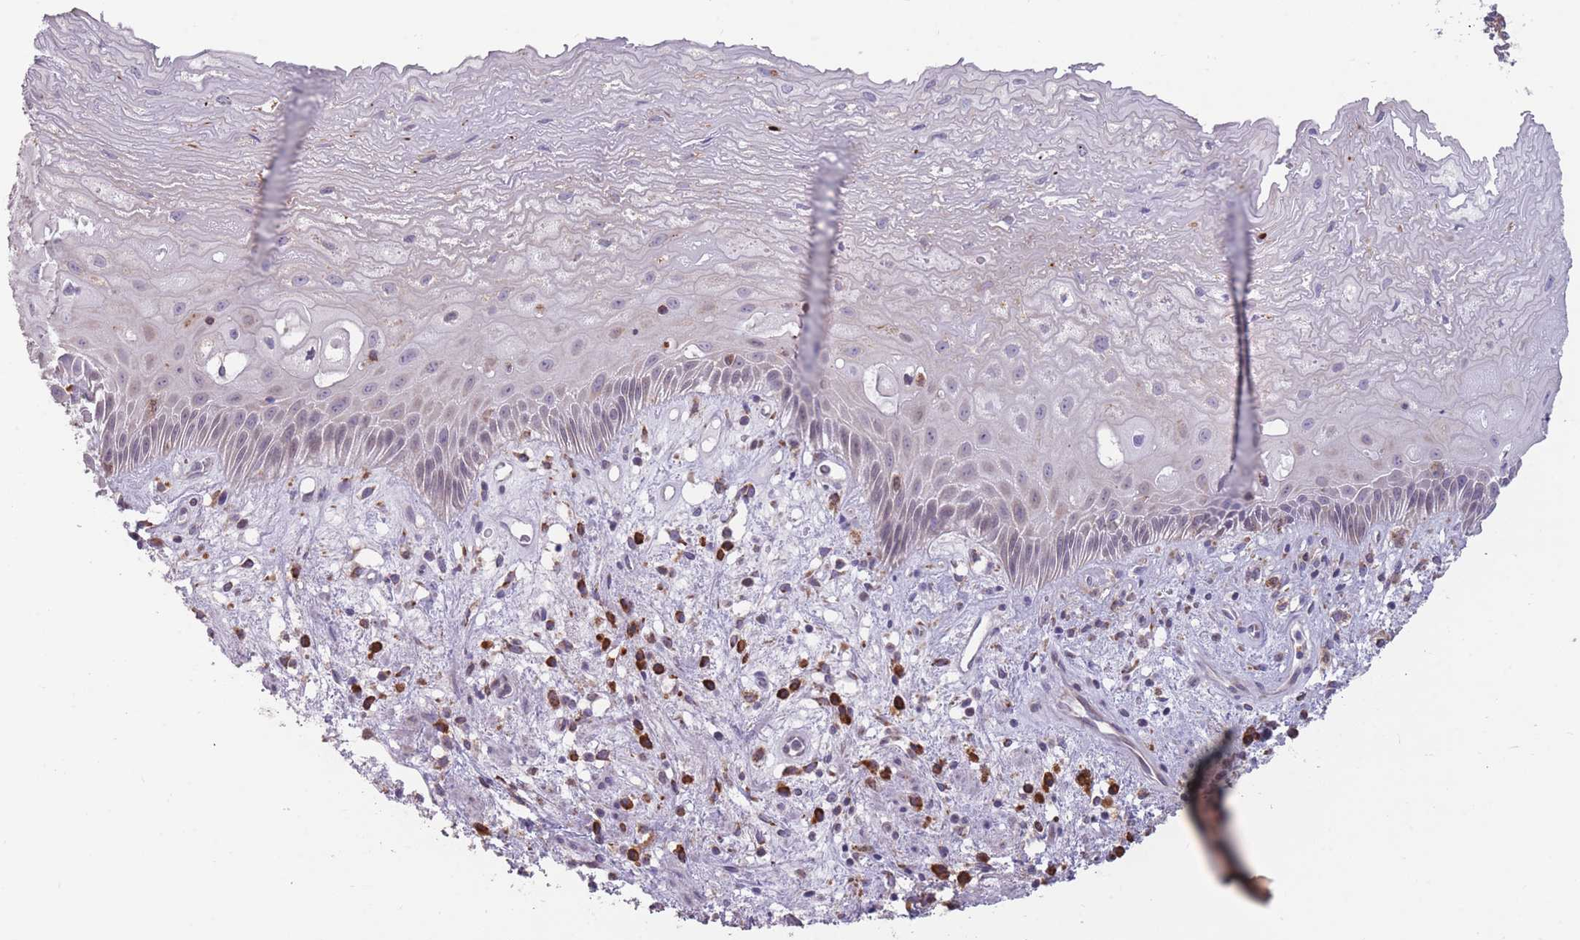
{"staining": {"intensity": "negative", "quantity": "none", "location": "none"}, "tissue": "esophagus", "cell_type": "Squamous epithelial cells", "image_type": "normal", "snomed": [{"axis": "morphology", "description": "Normal tissue, NOS"}, {"axis": "topography", "description": "Esophagus"}], "caption": "Immunohistochemistry (IHC) micrograph of benign human esophagus stained for a protein (brown), which shows no expression in squamous epithelial cells. The staining was performed using DAB (3,3'-diaminobenzidine) to visualize the protein expression in brown, while the nuclei were stained in blue with hematoxylin (Magnification: 20x).", "gene": "TRAPPC5", "patient": {"sex": "male", "age": 60}}